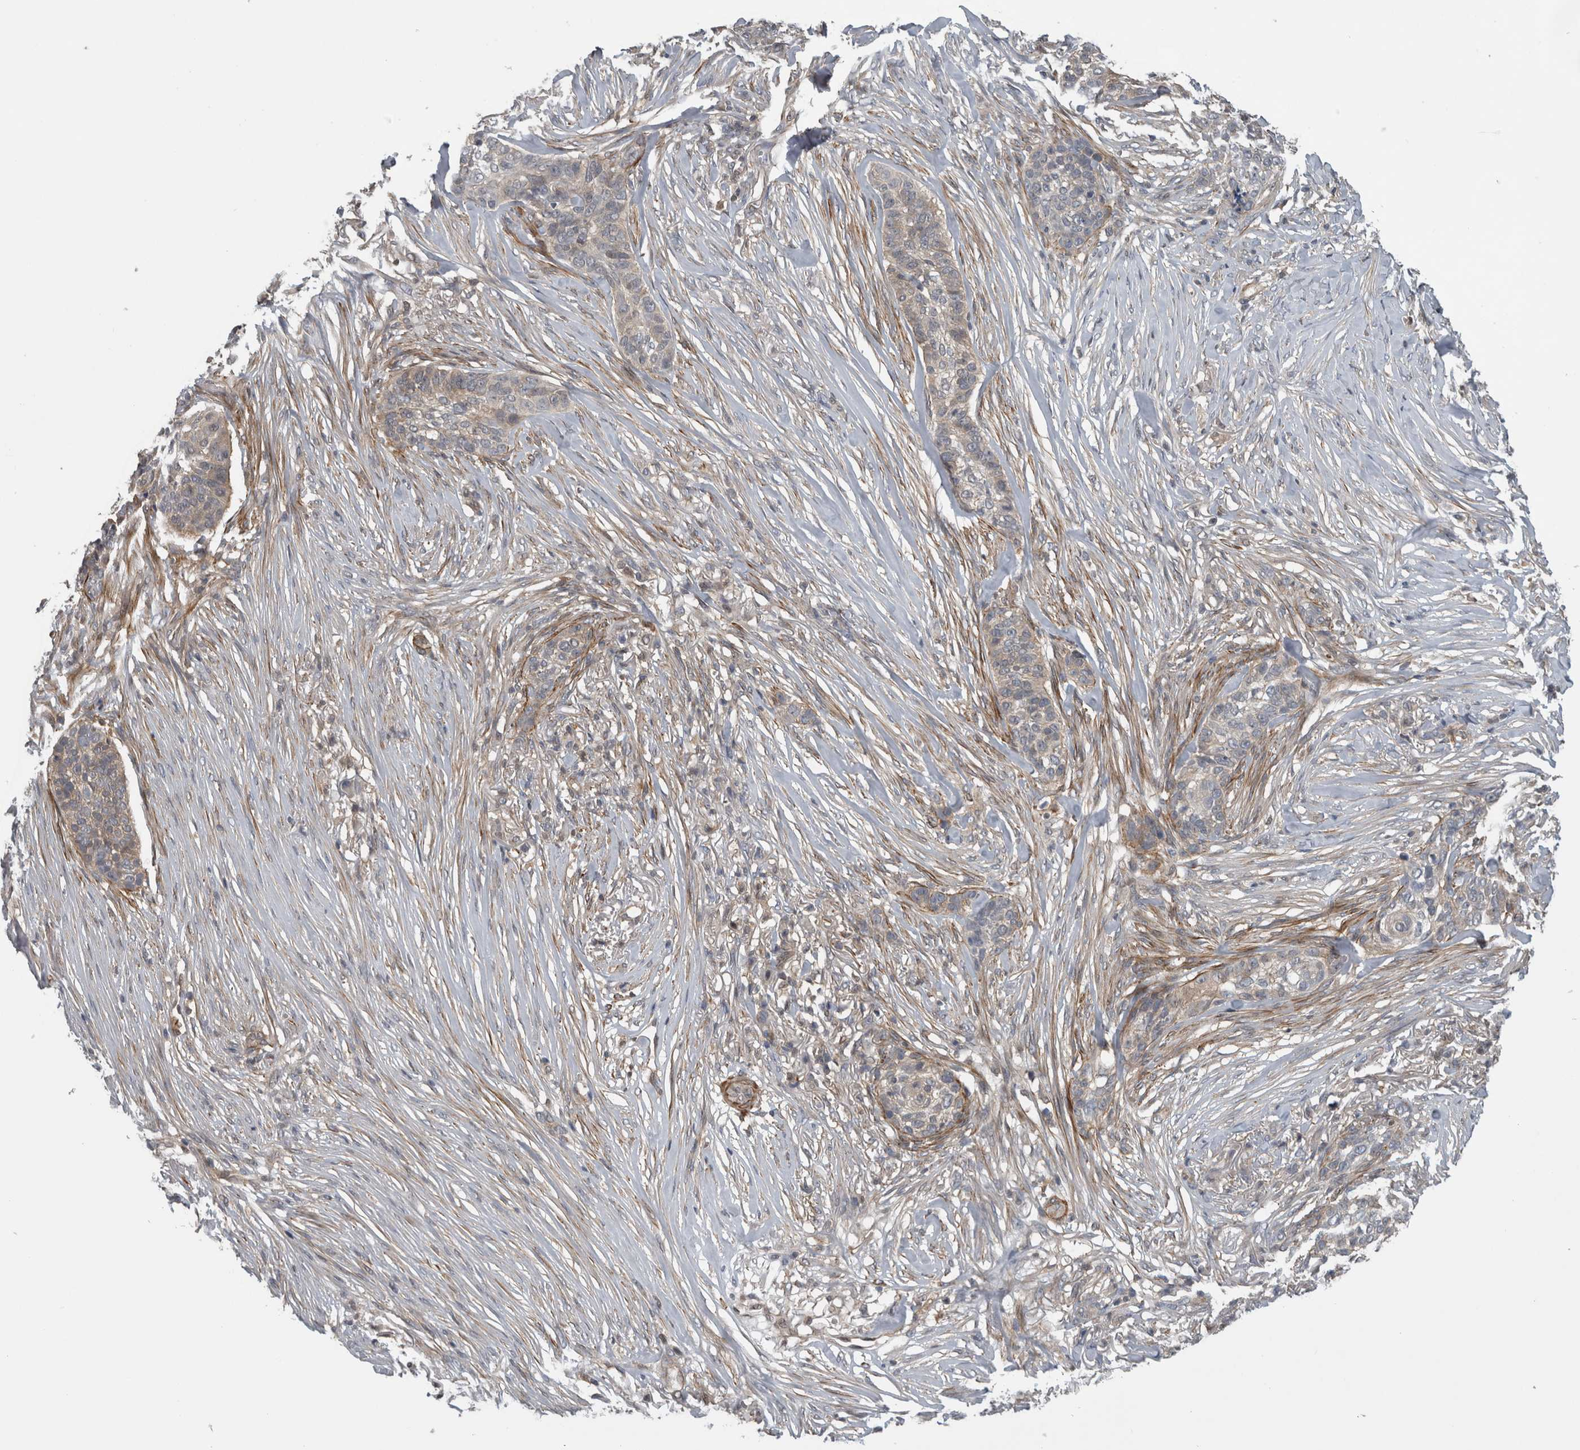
{"staining": {"intensity": "negative", "quantity": "none", "location": "none"}, "tissue": "skin cancer", "cell_type": "Tumor cells", "image_type": "cancer", "snomed": [{"axis": "morphology", "description": "Basal cell carcinoma"}, {"axis": "topography", "description": "Skin"}], "caption": "The histopathology image displays no staining of tumor cells in skin cancer.", "gene": "NAPRT", "patient": {"sex": "male", "age": 85}}